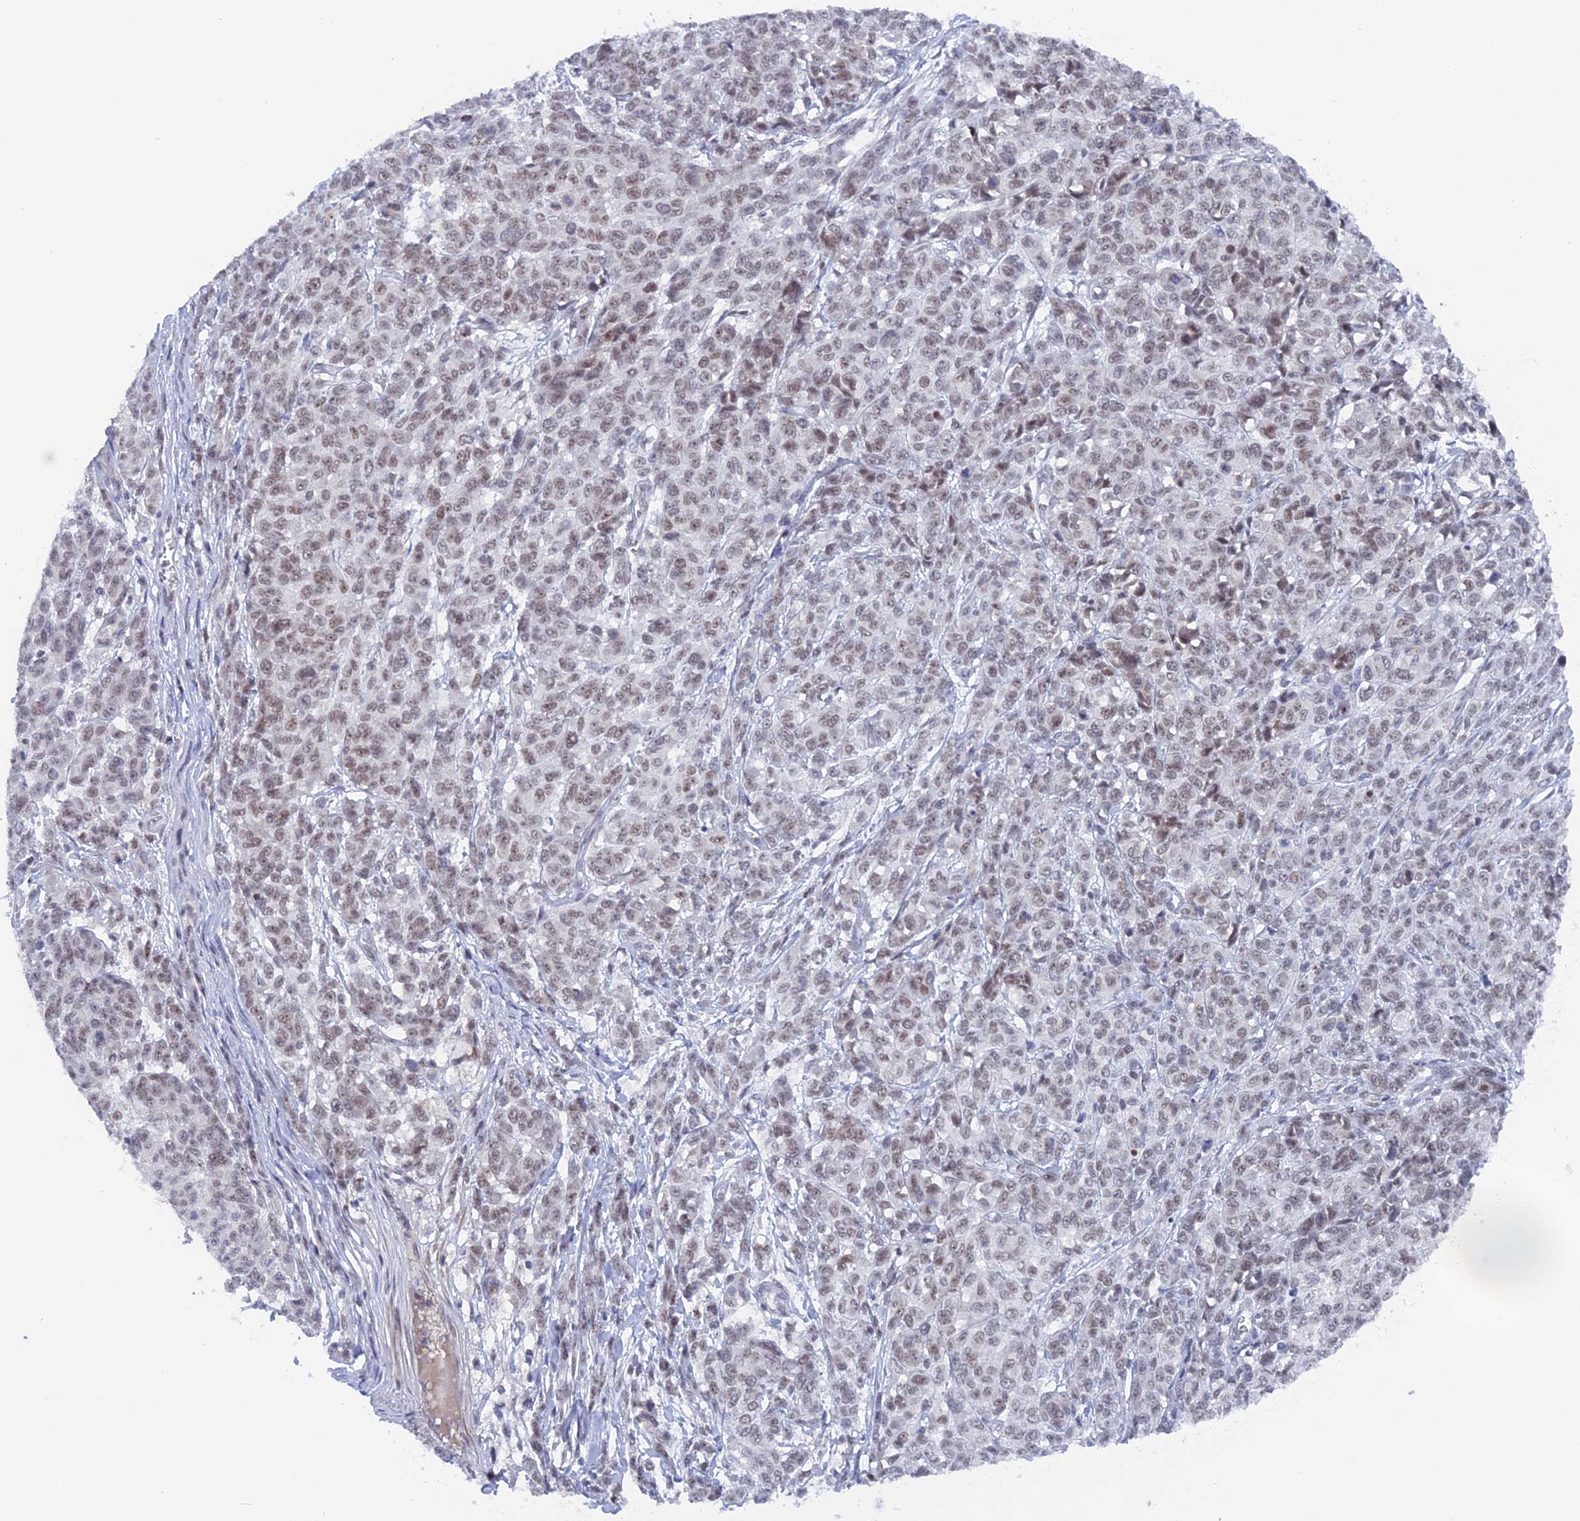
{"staining": {"intensity": "weak", "quantity": ">75%", "location": "nuclear"}, "tissue": "melanoma", "cell_type": "Tumor cells", "image_type": "cancer", "snomed": [{"axis": "morphology", "description": "Malignant melanoma, NOS"}, {"axis": "topography", "description": "Skin"}], "caption": "Protein analysis of melanoma tissue reveals weak nuclear staining in approximately >75% of tumor cells.", "gene": "BRD2", "patient": {"sex": "male", "age": 49}}